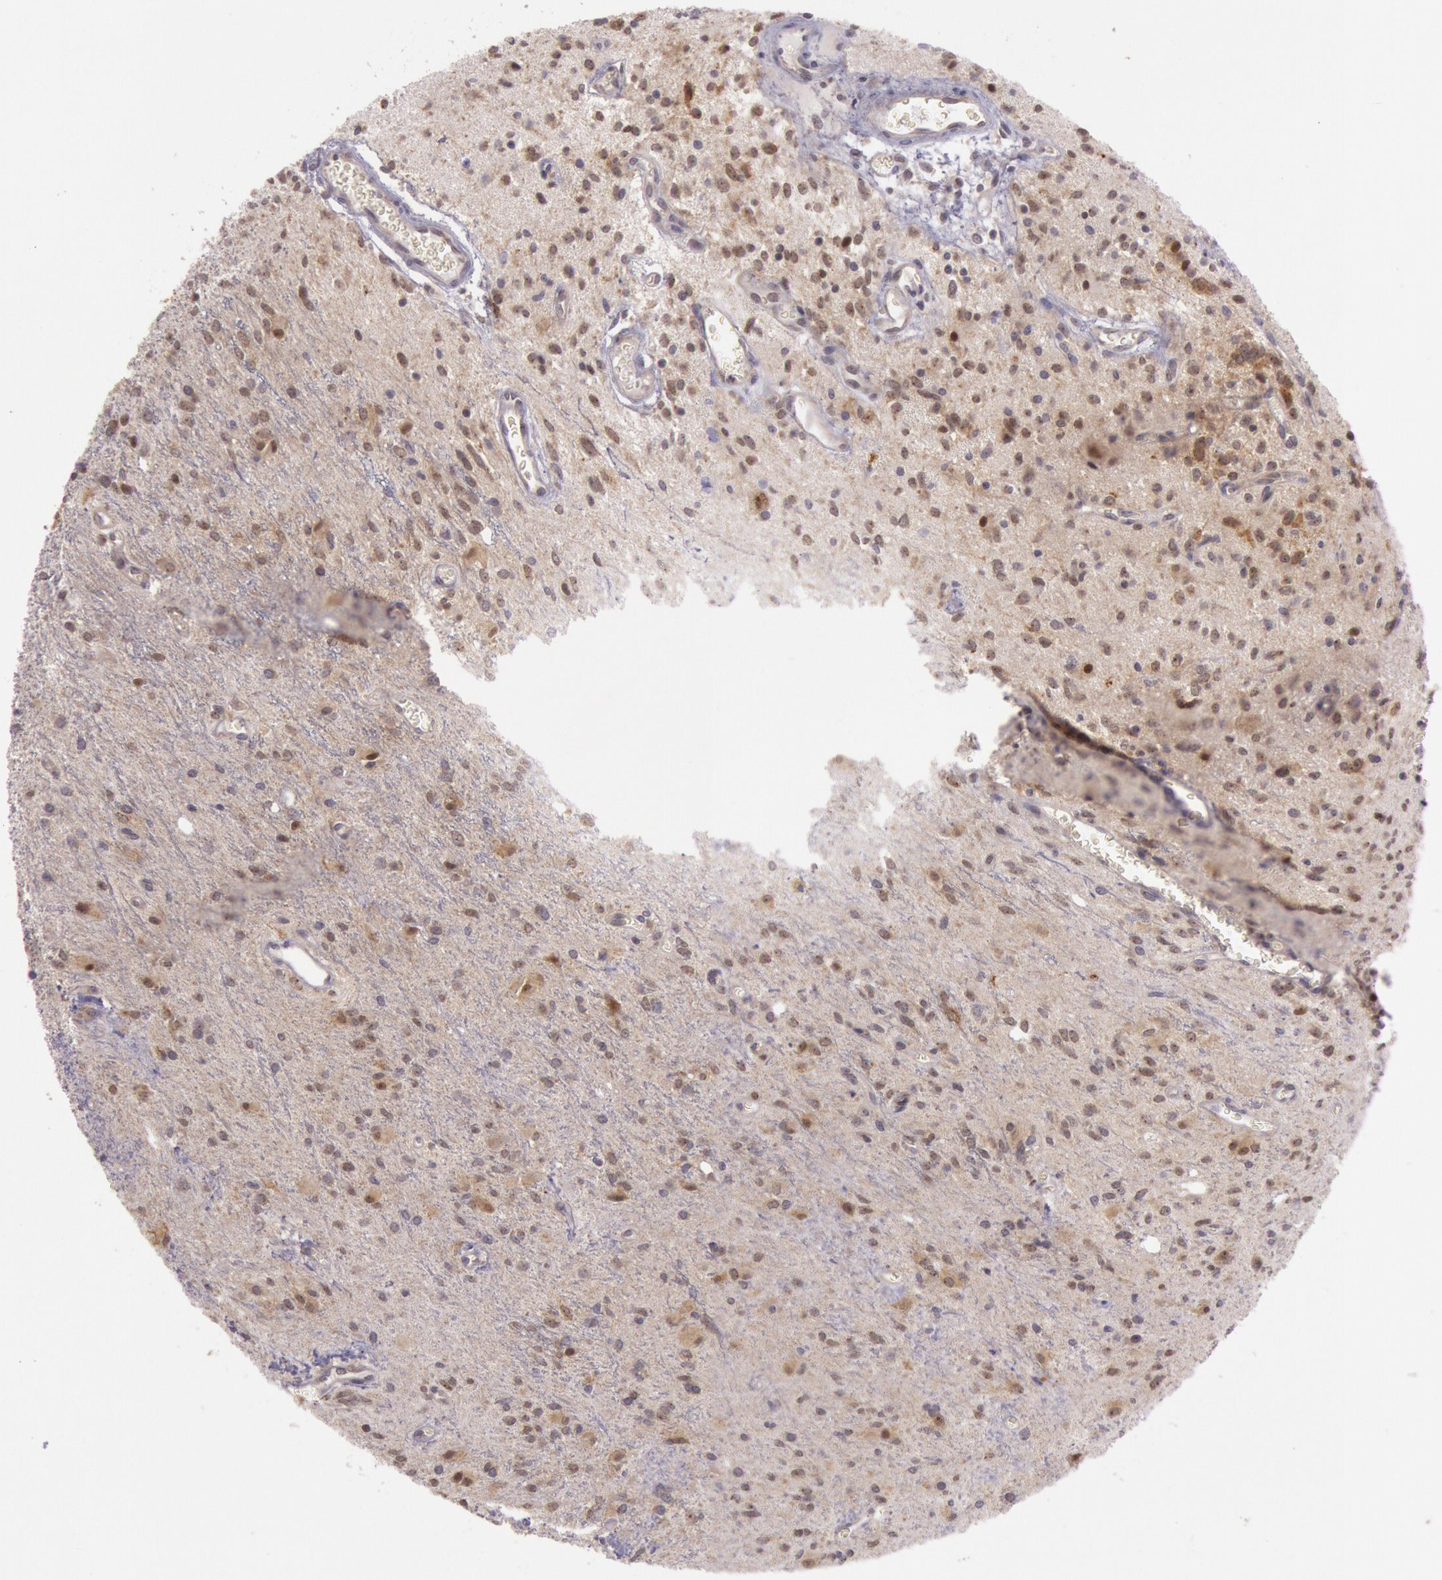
{"staining": {"intensity": "moderate", "quantity": ">75%", "location": "cytoplasmic/membranous,nuclear"}, "tissue": "glioma", "cell_type": "Tumor cells", "image_type": "cancer", "snomed": [{"axis": "morphology", "description": "Glioma, malignant, Low grade"}, {"axis": "topography", "description": "Brain"}], "caption": "This is a photomicrograph of IHC staining of malignant glioma (low-grade), which shows moderate expression in the cytoplasmic/membranous and nuclear of tumor cells.", "gene": "CDK16", "patient": {"sex": "female", "age": 15}}